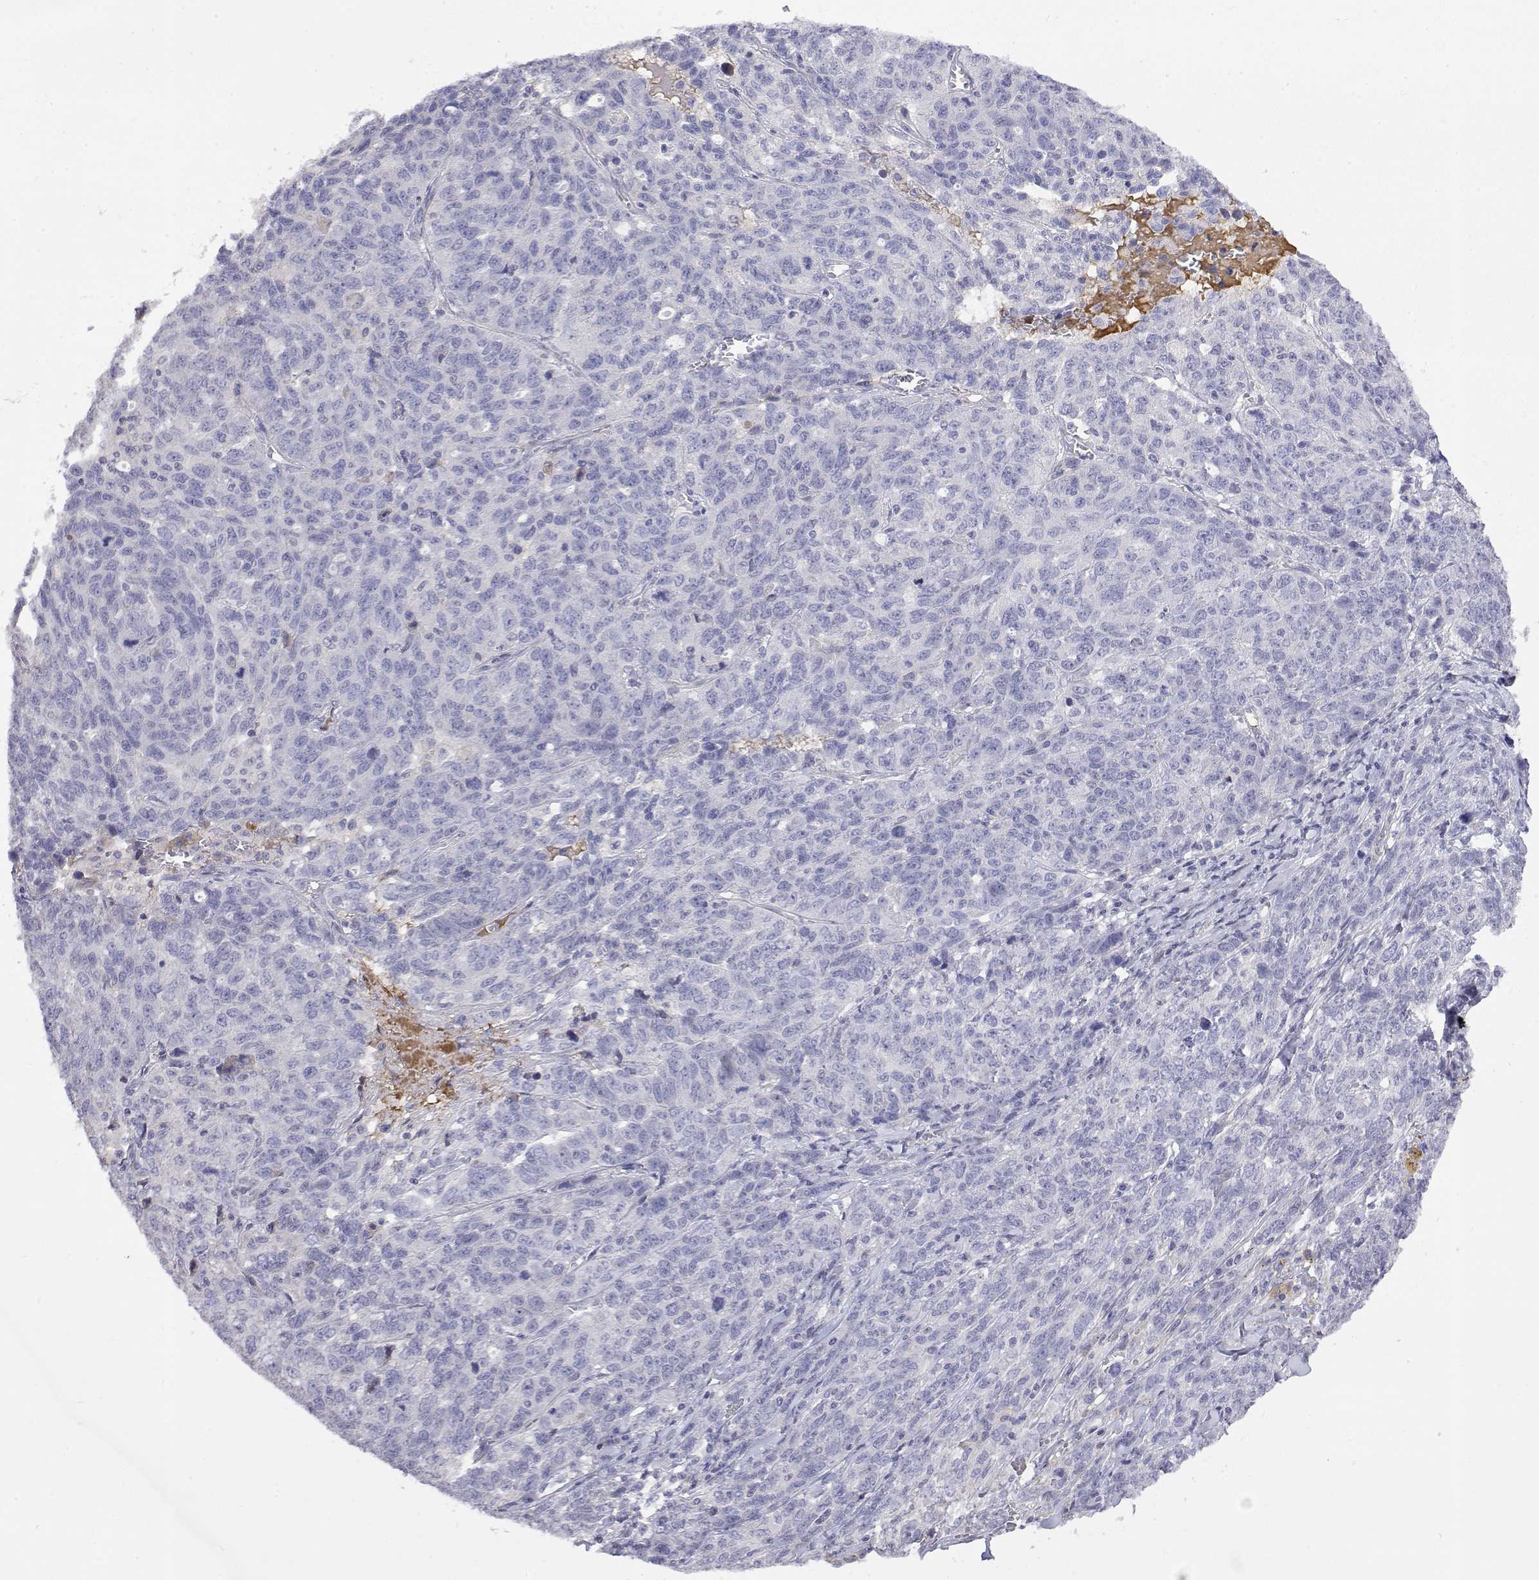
{"staining": {"intensity": "negative", "quantity": "none", "location": "none"}, "tissue": "ovarian cancer", "cell_type": "Tumor cells", "image_type": "cancer", "snomed": [{"axis": "morphology", "description": "Cystadenocarcinoma, serous, NOS"}, {"axis": "topography", "description": "Ovary"}], "caption": "The micrograph exhibits no significant expression in tumor cells of serous cystadenocarcinoma (ovarian).", "gene": "GGACT", "patient": {"sex": "female", "age": 71}}